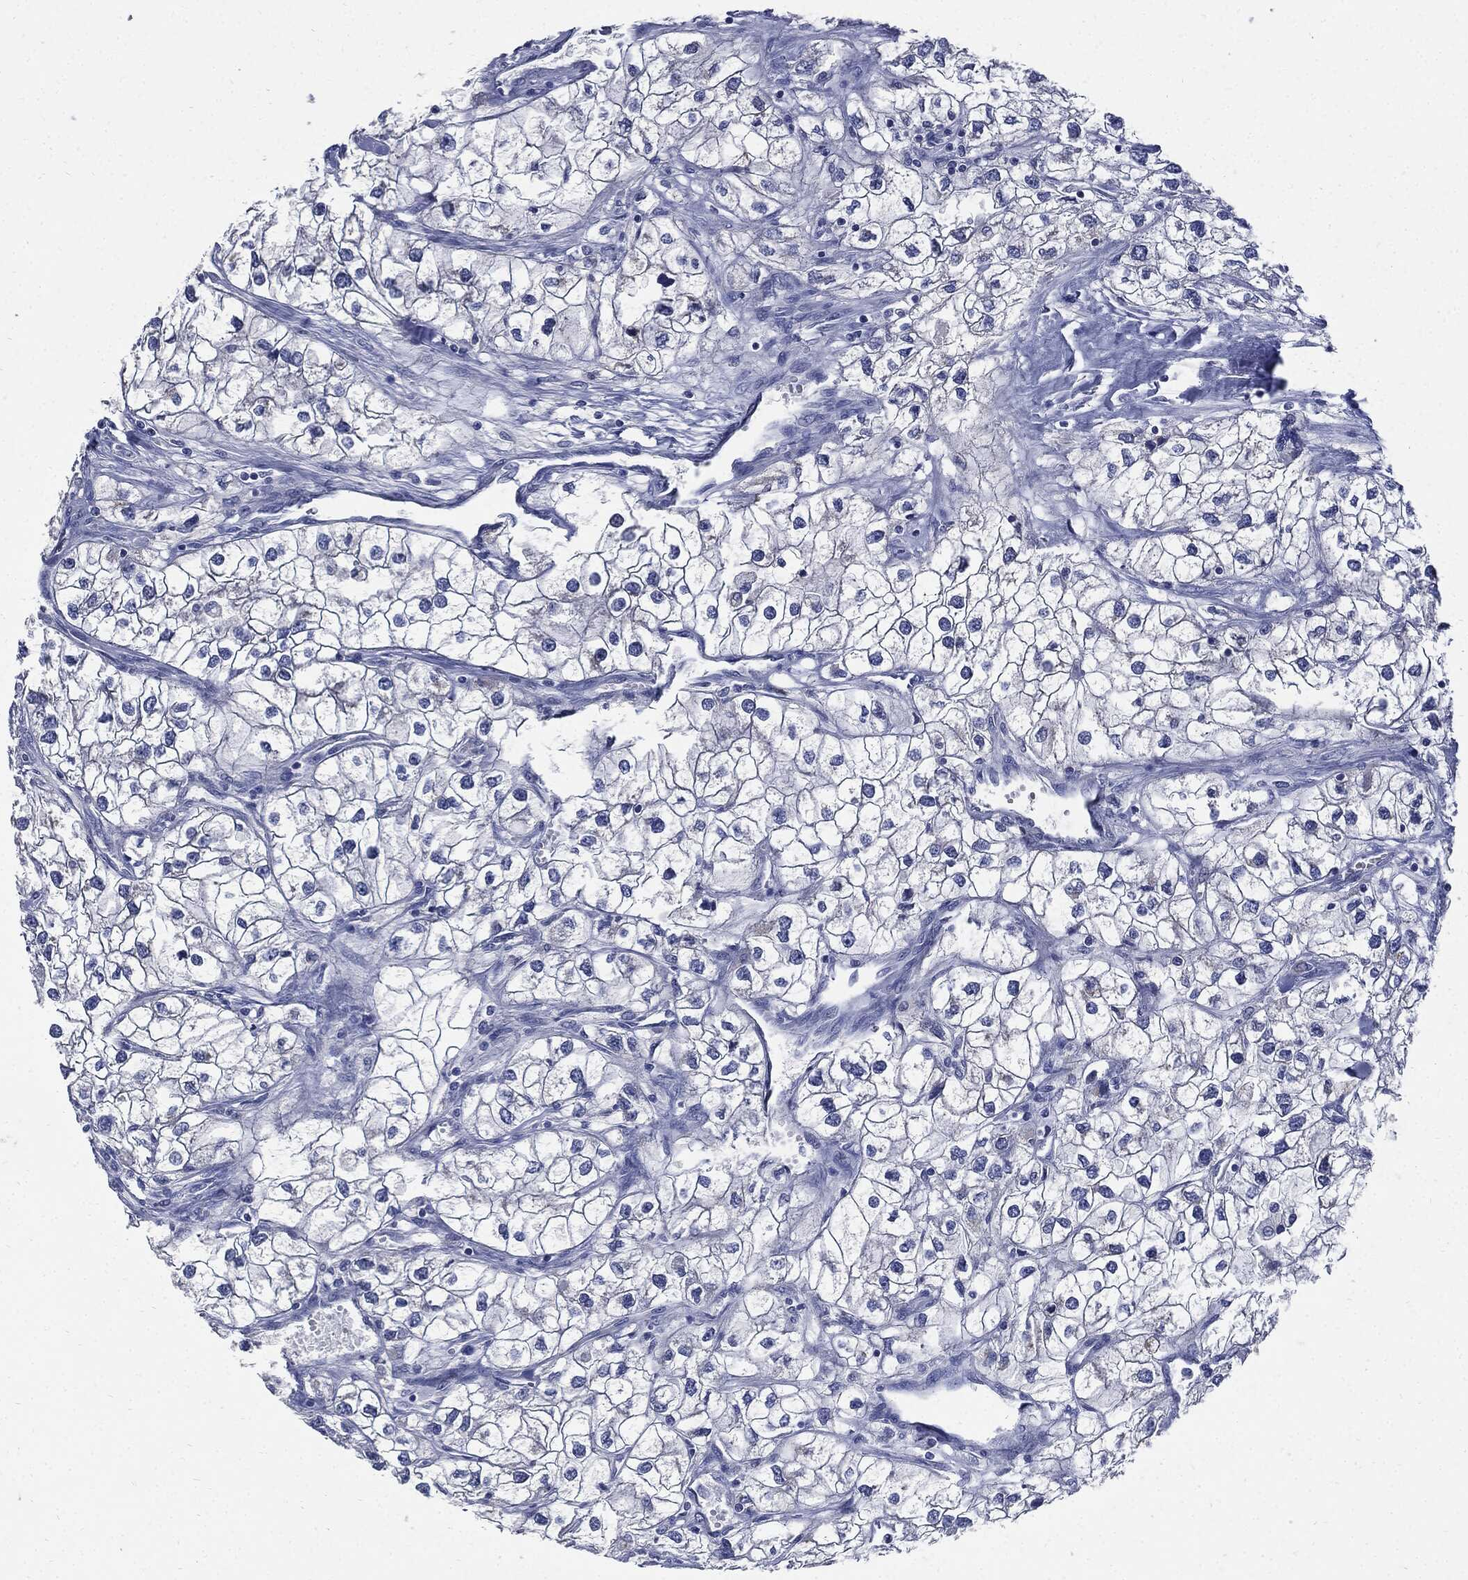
{"staining": {"intensity": "negative", "quantity": "none", "location": "none"}, "tissue": "renal cancer", "cell_type": "Tumor cells", "image_type": "cancer", "snomed": [{"axis": "morphology", "description": "Adenocarcinoma, NOS"}, {"axis": "topography", "description": "Kidney"}], "caption": "Tumor cells are negative for protein expression in human renal cancer.", "gene": "CPE", "patient": {"sex": "male", "age": 59}}